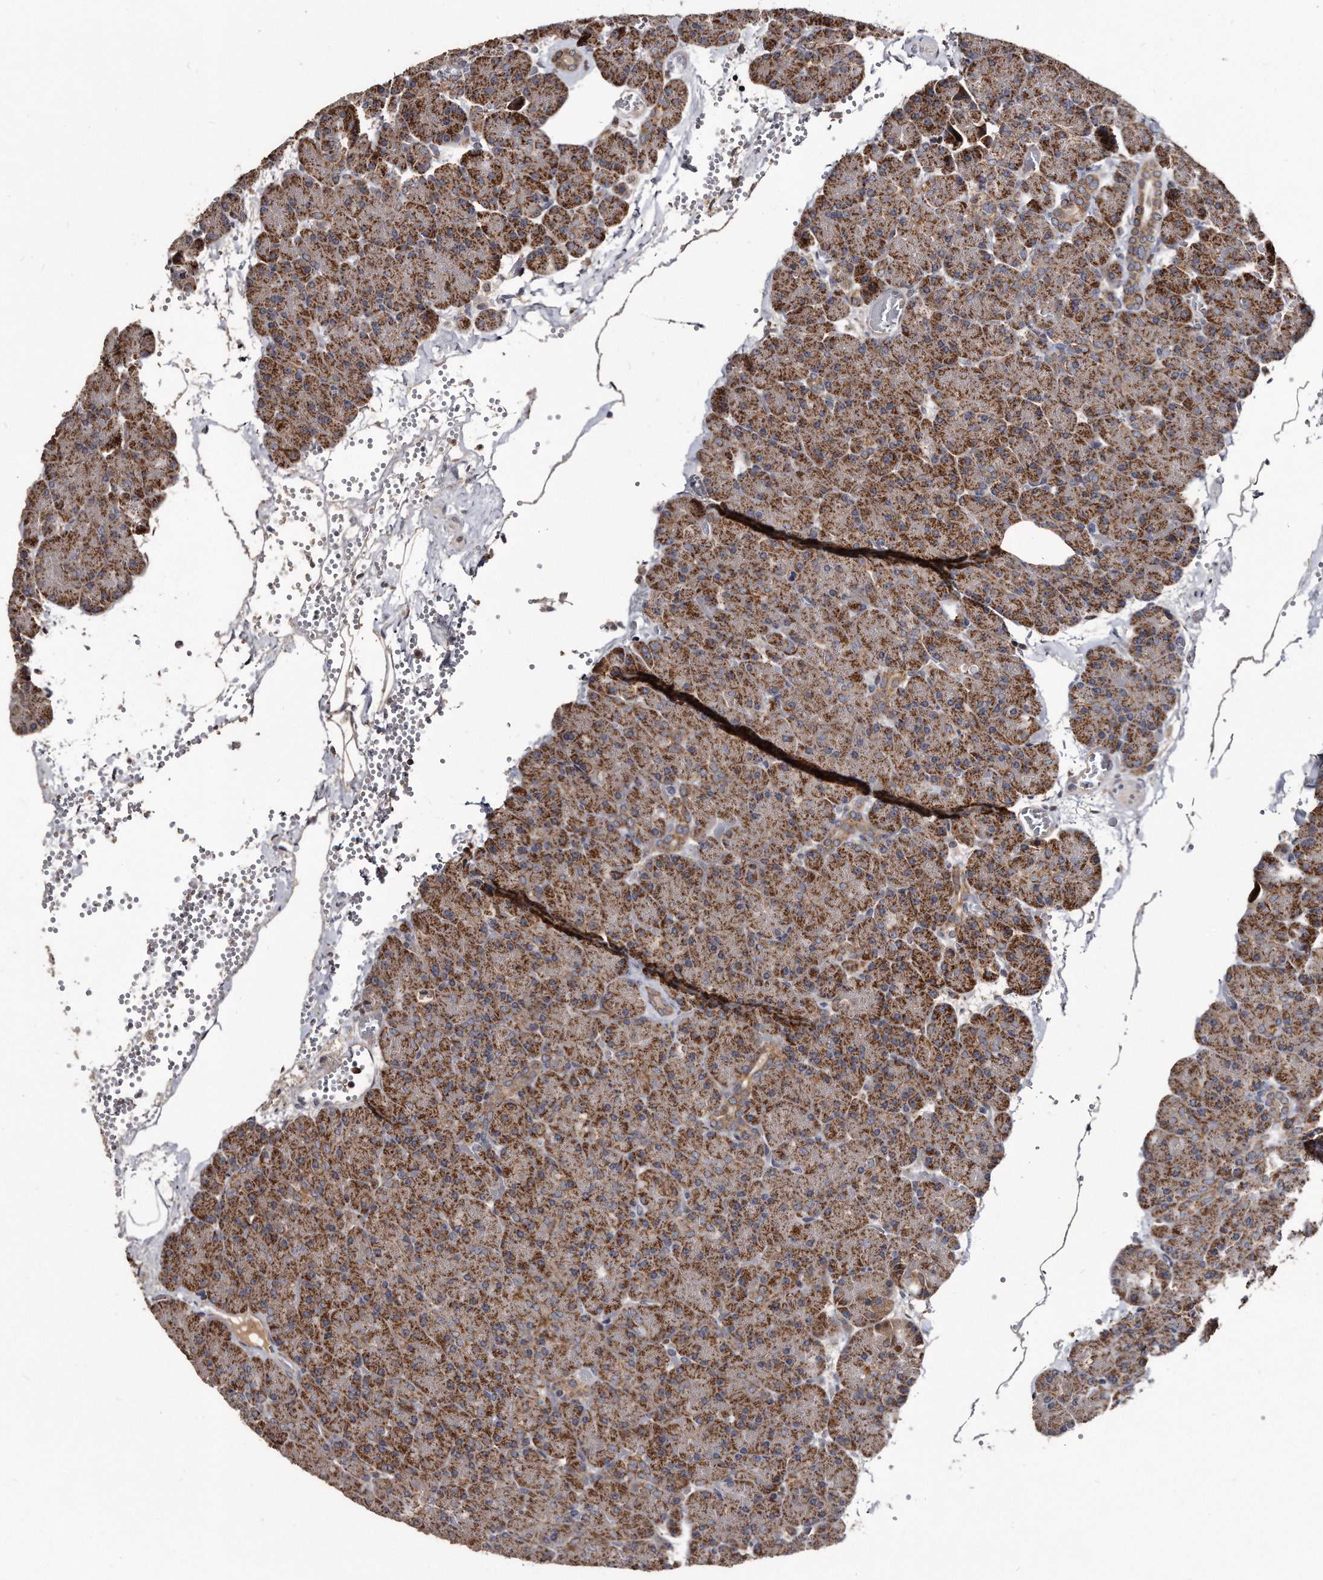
{"staining": {"intensity": "strong", "quantity": ">75%", "location": "cytoplasmic/membranous"}, "tissue": "pancreas", "cell_type": "Exocrine glandular cells", "image_type": "normal", "snomed": [{"axis": "morphology", "description": "Normal tissue, NOS"}, {"axis": "morphology", "description": "Carcinoid, malignant, NOS"}, {"axis": "topography", "description": "Pancreas"}], "caption": "The immunohistochemical stain labels strong cytoplasmic/membranous staining in exocrine glandular cells of unremarkable pancreas.", "gene": "FAM136A", "patient": {"sex": "female", "age": 35}}